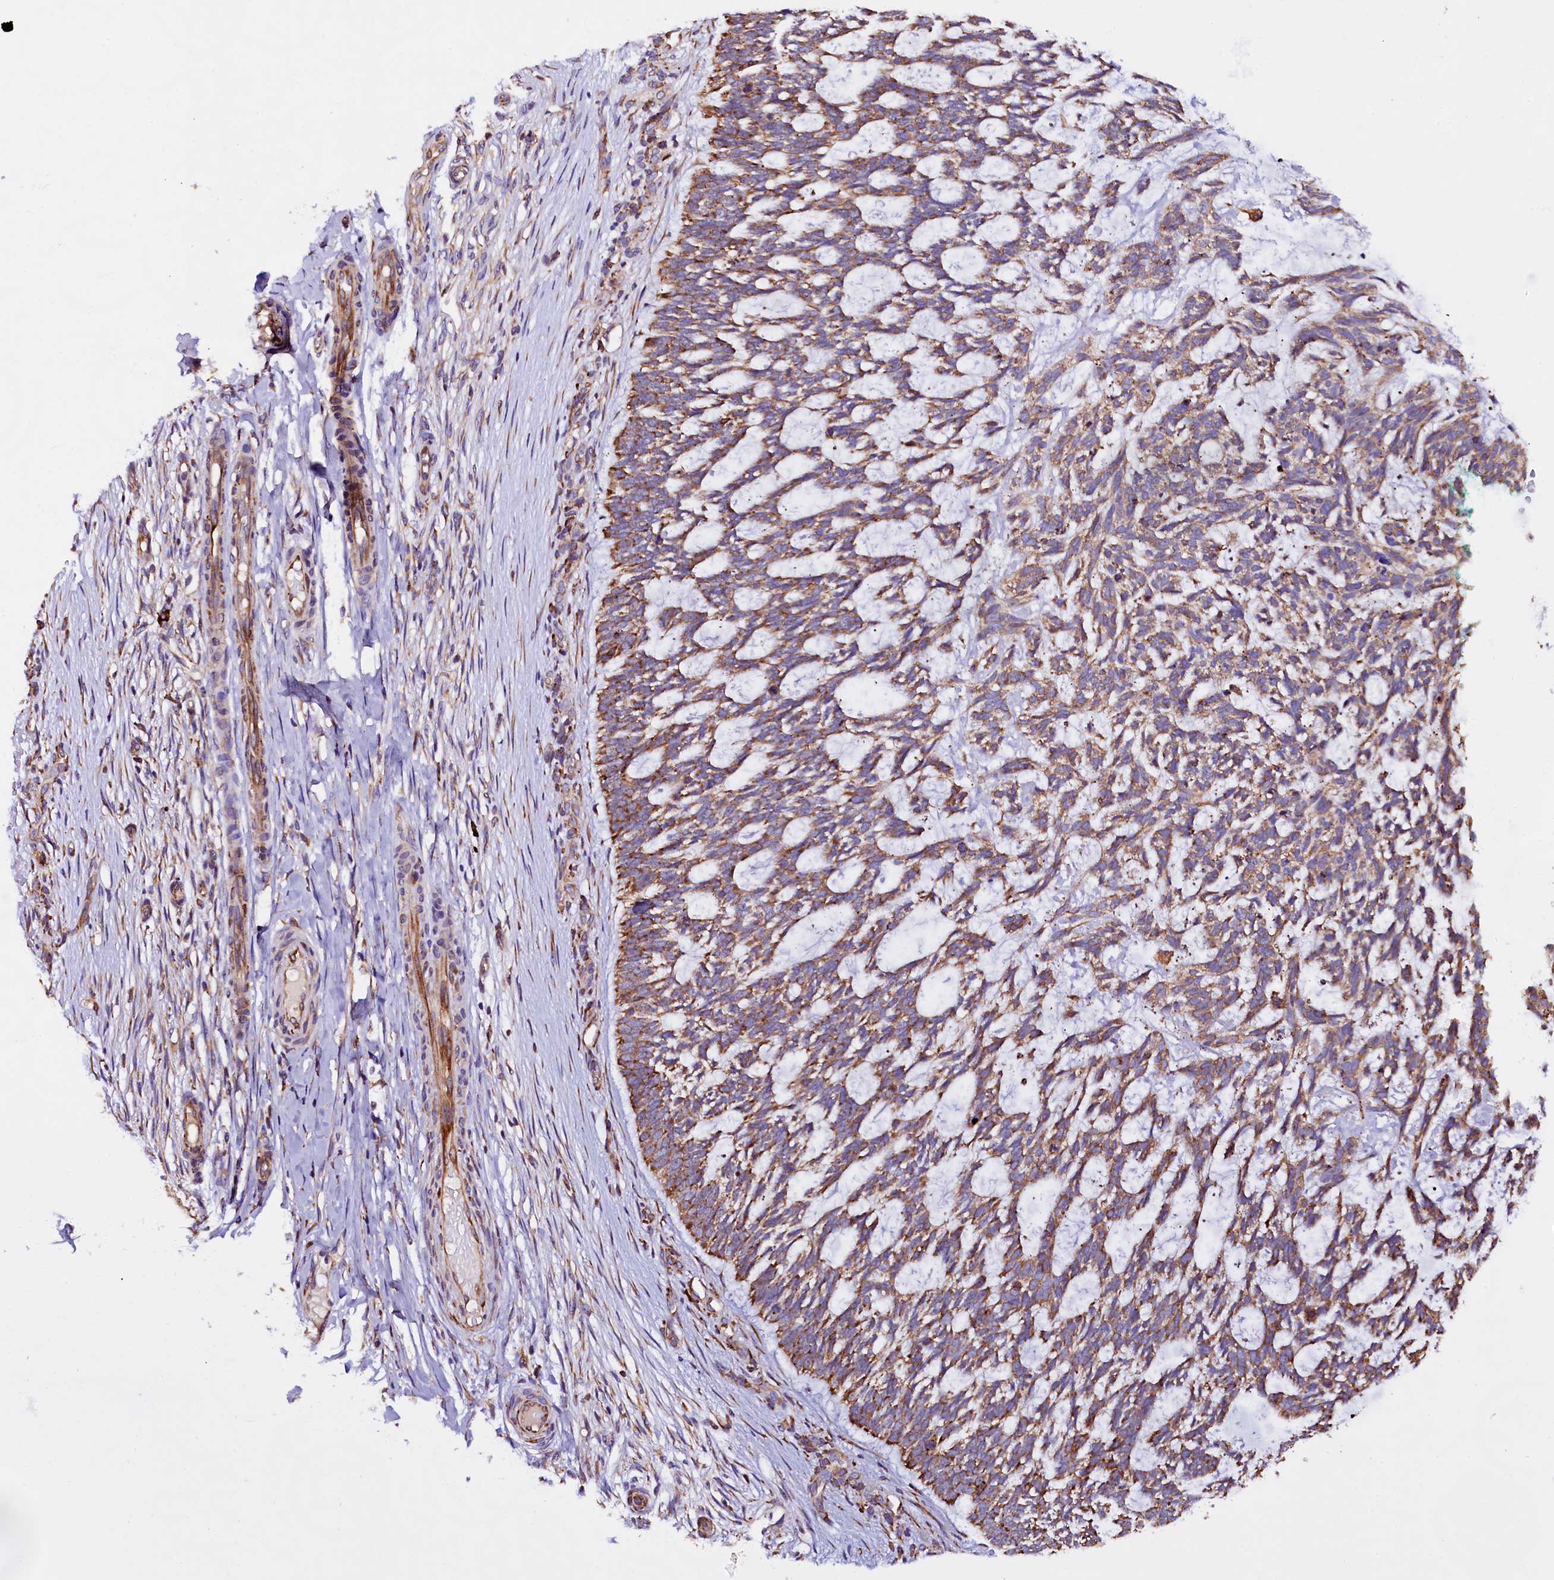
{"staining": {"intensity": "moderate", "quantity": ">75%", "location": "cytoplasmic/membranous"}, "tissue": "skin cancer", "cell_type": "Tumor cells", "image_type": "cancer", "snomed": [{"axis": "morphology", "description": "Basal cell carcinoma"}, {"axis": "topography", "description": "Skin"}], "caption": "Protein staining of basal cell carcinoma (skin) tissue exhibits moderate cytoplasmic/membranous expression in about >75% of tumor cells.", "gene": "CAPS2", "patient": {"sex": "male", "age": 88}}